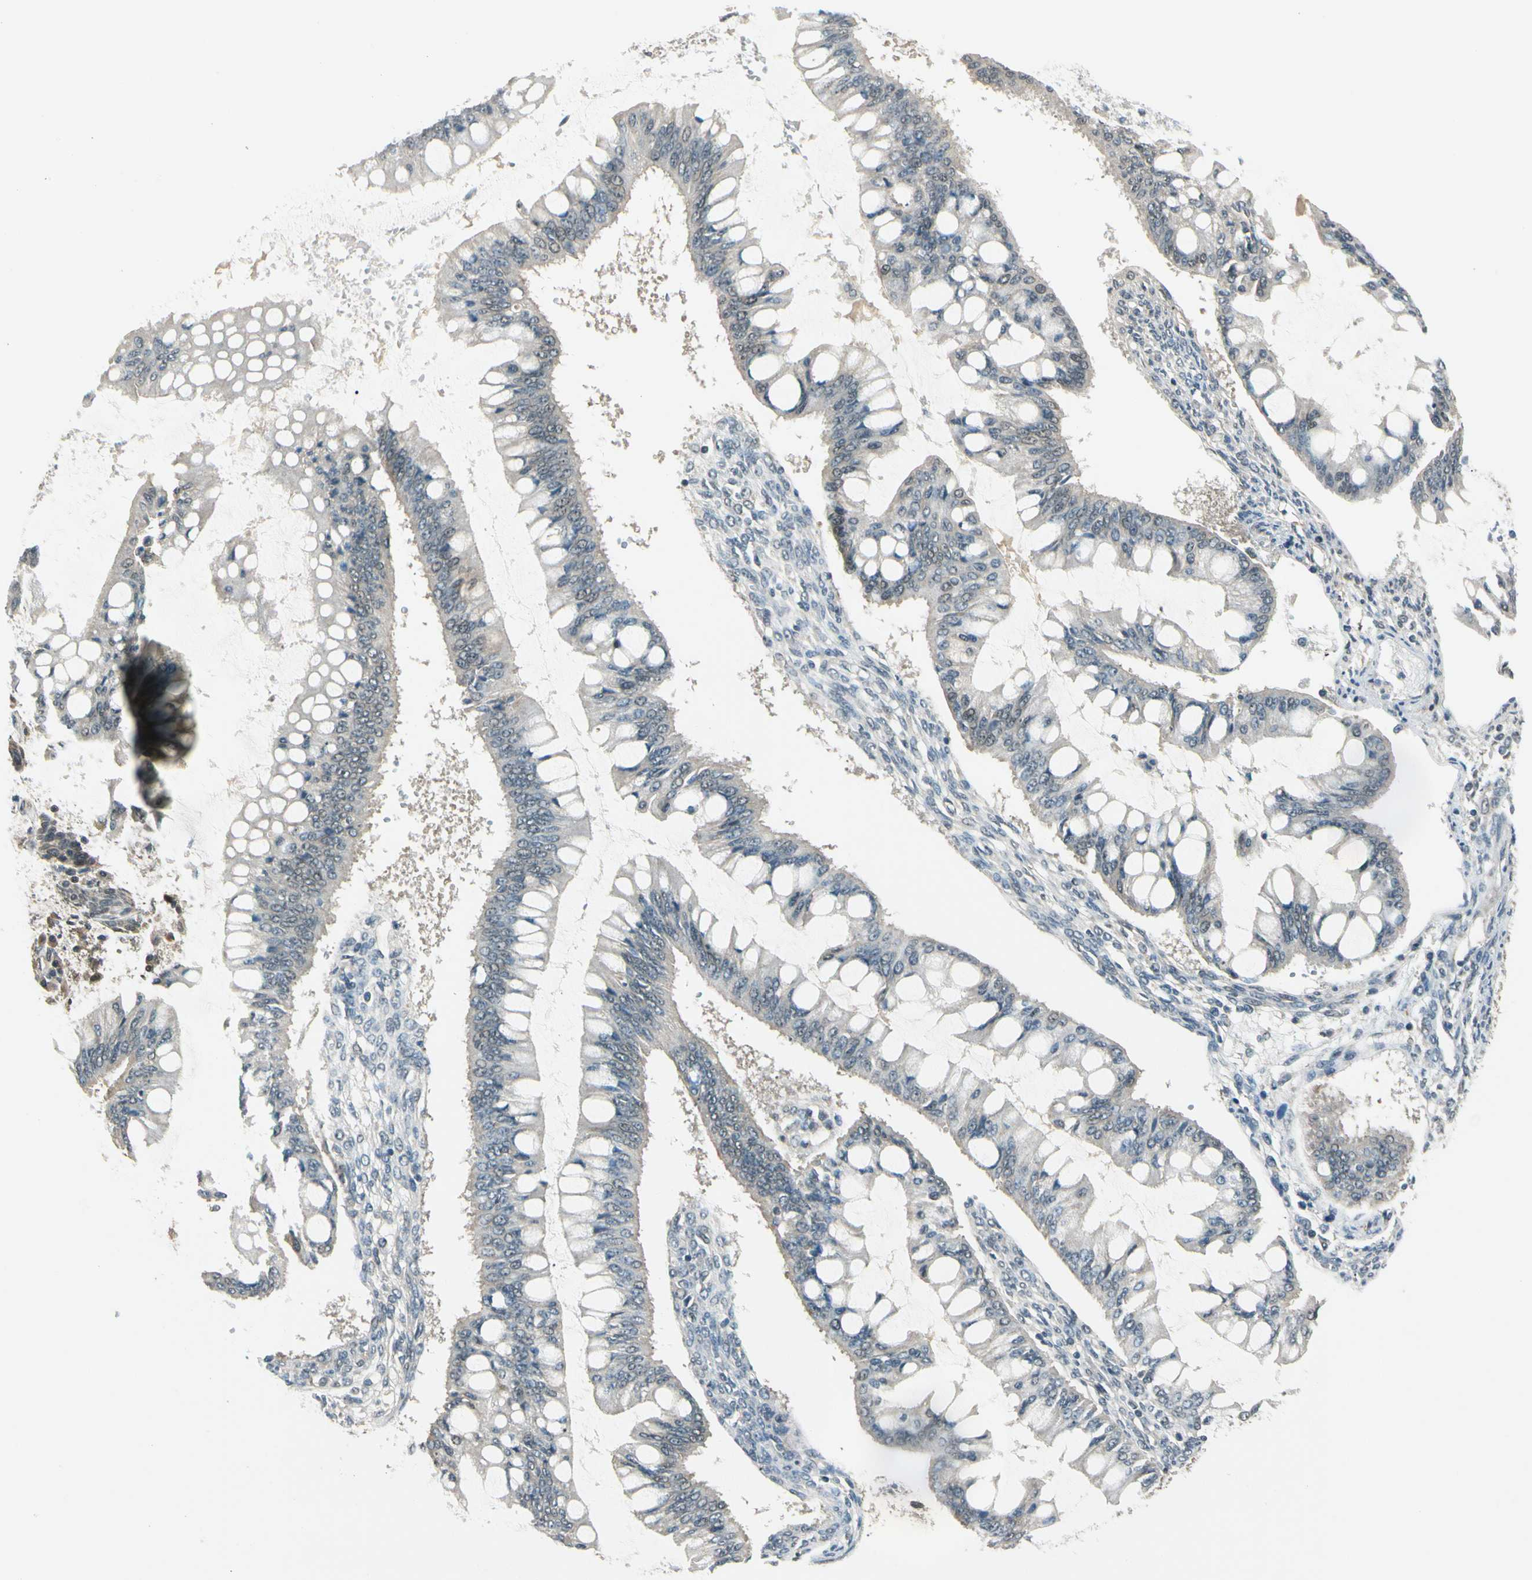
{"staining": {"intensity": "weak", "quantity": "25%-75%", "location": "cytoplasmic/membranous"}, "tissue": "ovarian cancer", "cell_type": "Tumor cells", "image_type": "cancer", "snomed": [{"axis": "morphology", "description": "Cystadenocarcinoma, mucinous, NOS"}, {"axis": "topography", "description": "Ovary"}], "caption": "The image exhibits a brown stain indicating the presence of a protein in the cytoplasmic/membranous of tumor cells in ovarian cancer. (brown staining indicates protein expression, while blue staining denotes nuclei).", "gene": "ZSCAN12", "patient": {"sex": "female", "age": 73}}